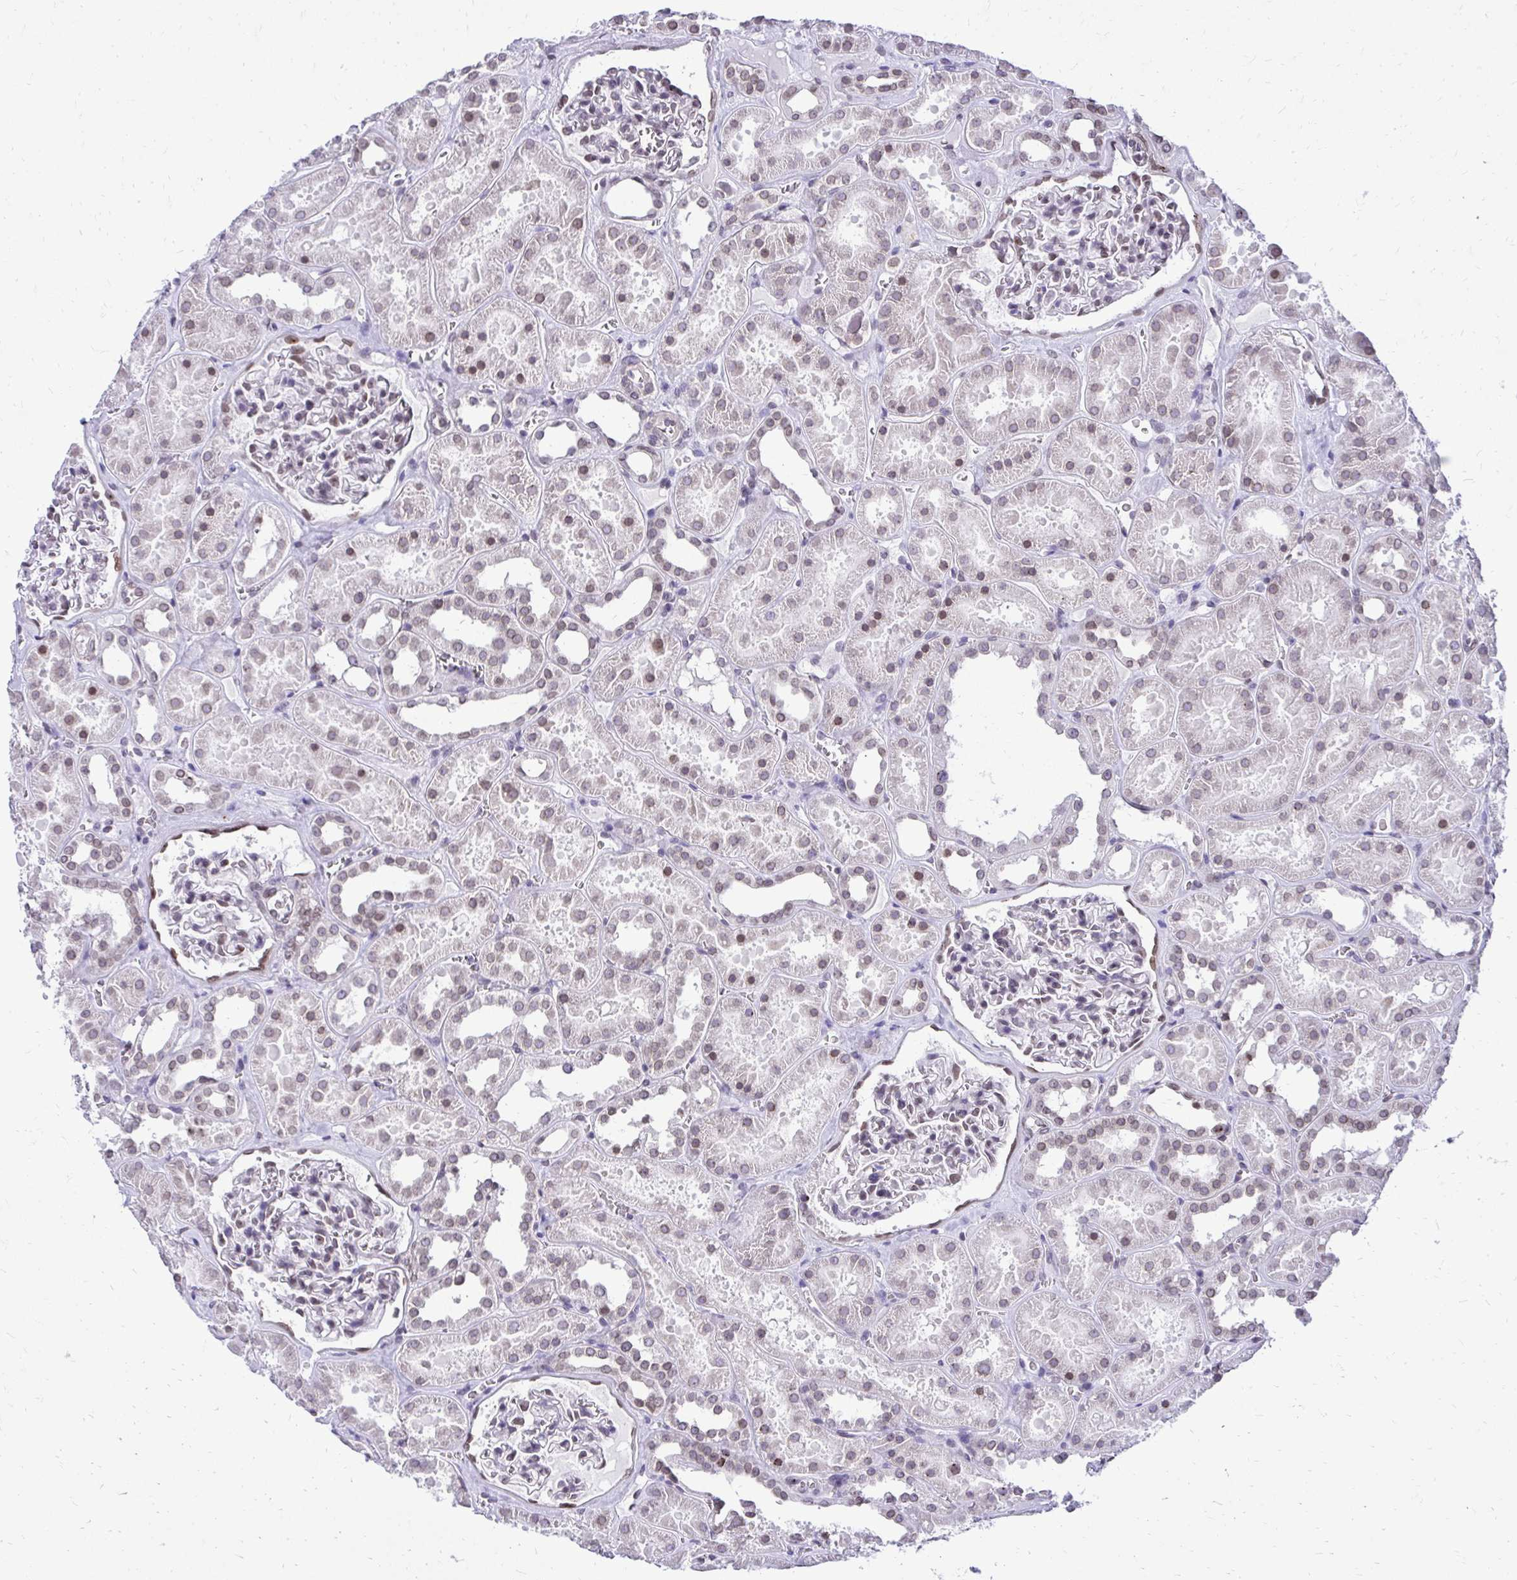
{"staining": {"intensity": "weak", "quantity": "25%-75%", "location": "nuclear"}, "tissue": "kidney", "cell_type": "Cells in glomeruli", "image_type": "normal", "snomed": [{"axis": "morphology", "description": "Normal tissue, NOS"}, {"axis": "topography", "description": "Kidney"}], "caption": "A brown stain labels weak nuclear expression of a protein in cells in glomeruli of benign human kidney.", "gene": "BANF1", "patient": {"sex": "female", "age": 41}}